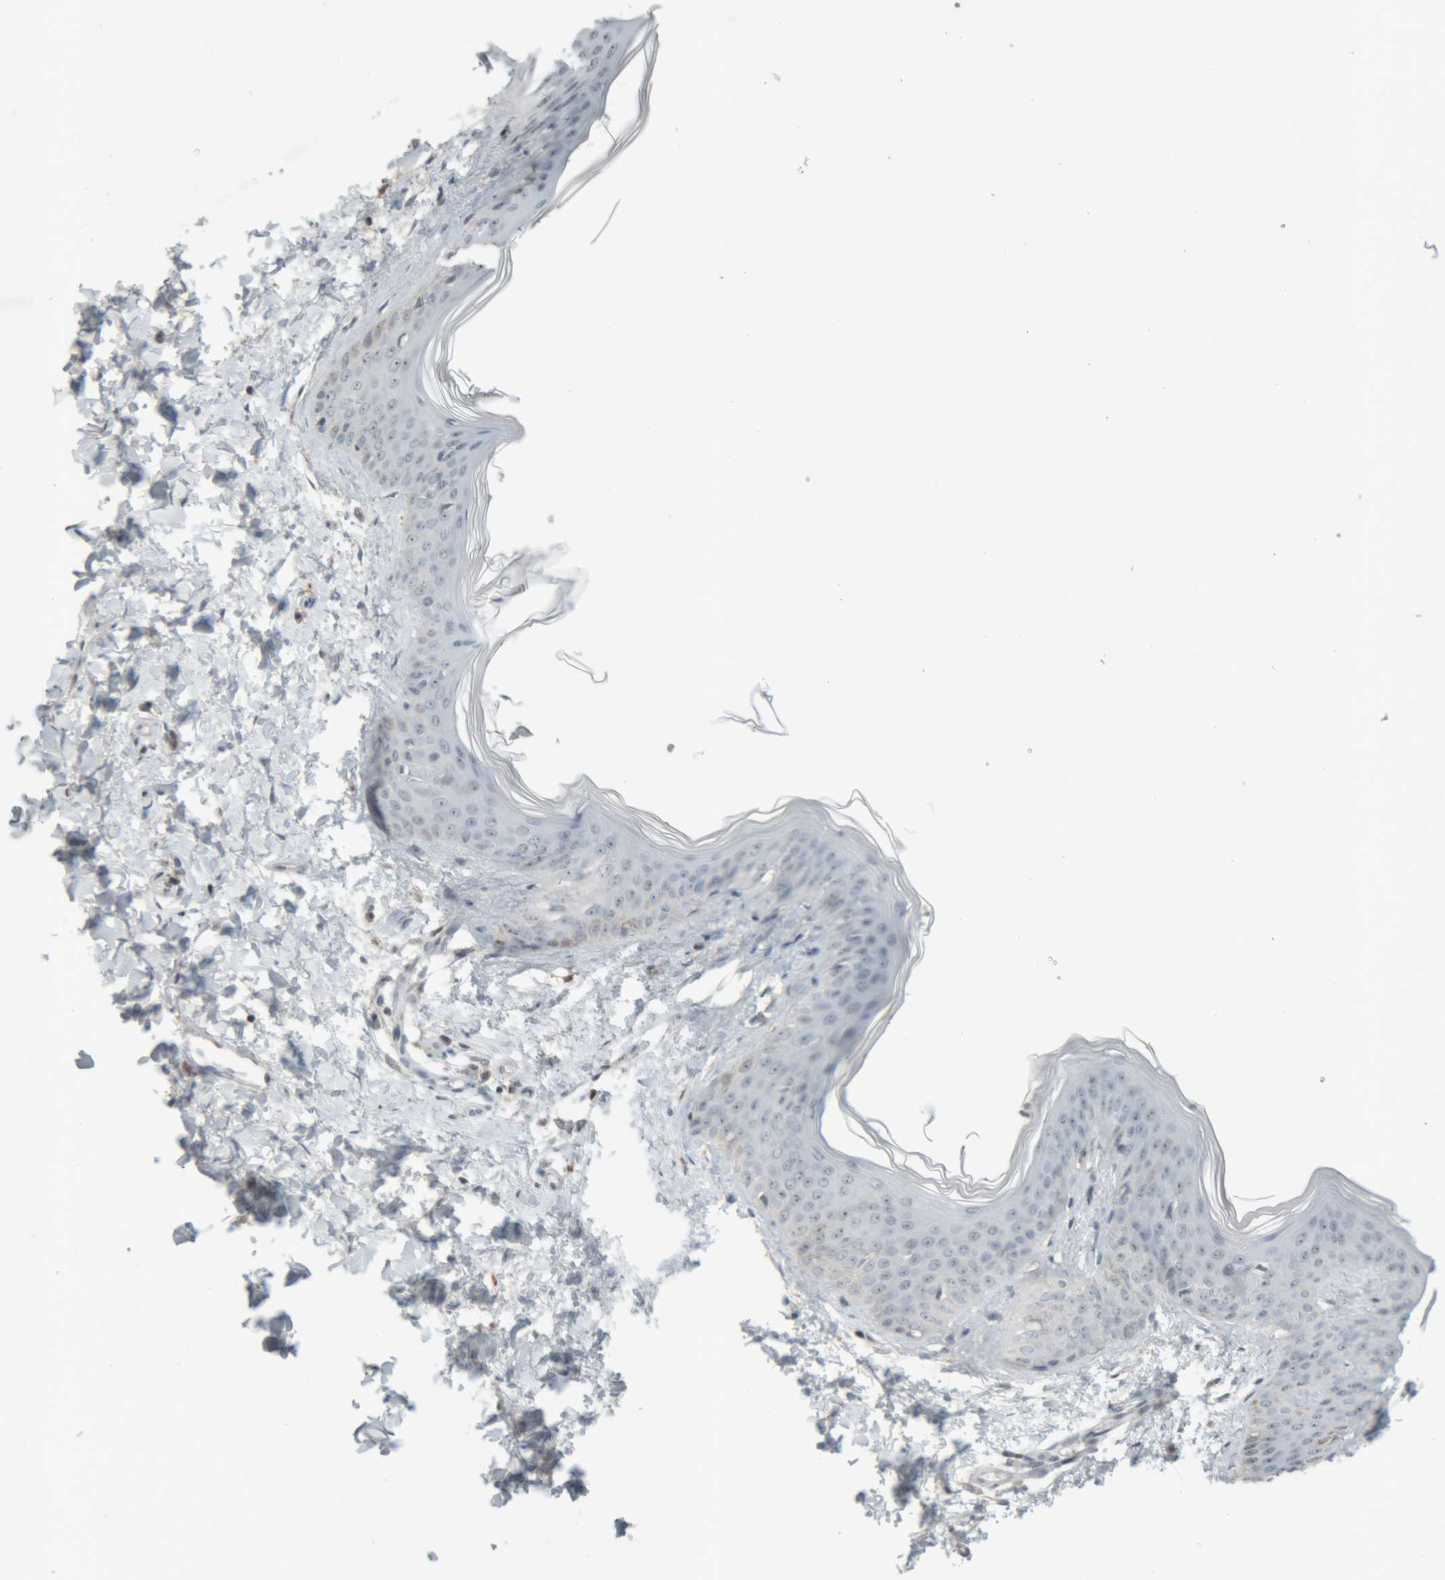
{"staining": {"intensity": "weak", "quantity": "25%-75%", "location": "cytoplasmic/membranous"}, "tissue": "skin", "cell_type": "Fibroblasts", "image_type": "normal", "snomed": [{"axis": "morphology", "description": "Normal tissue, NOS"}, {"axis": "topography", "description": "Skin"}], "caption": "The photomicrograph reveals immunohistochemical staining of normal skin. There is weak cytoplasmic/membranous expression is appreciated in approximately 25%-75% of fibroblasts.", "gene": "RPF1", "patient": {"sex": "female", "age": 17}}